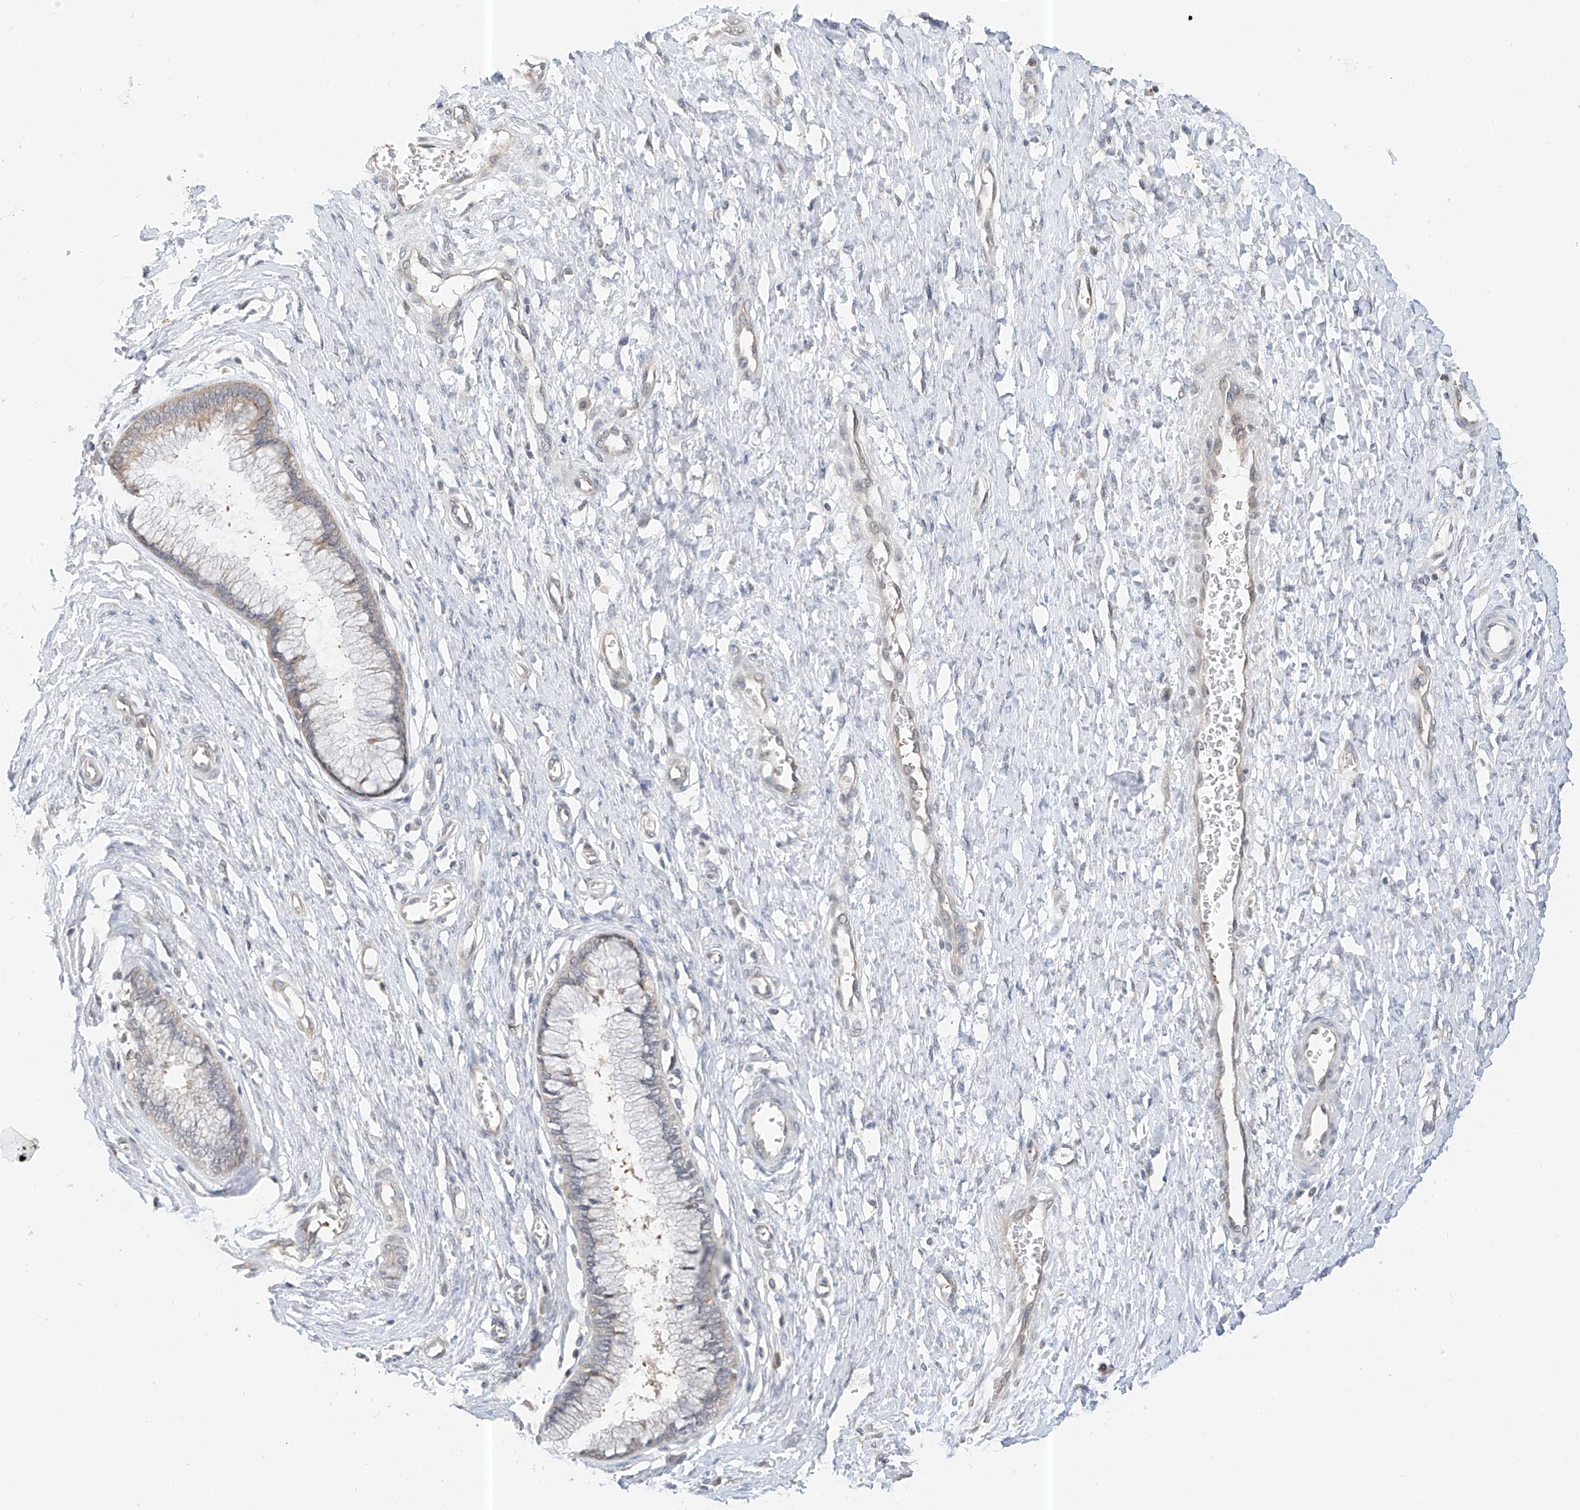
{"staining": {"intensity": "weak", "quantity": "<25%", "location": "cytoplasmic/membranous"}, "tissue": "cervix", "cell_type": "Glandular cells", "image_type": "normal", "snomed": [{"axis": "morphology", "description": "Normal tissue, NOS"}, {"axis": "topography", "description": "Cervix"}], "caption": "Immunohistochemistry micrograph of benign cervix: human cervix stained with DAB displays no significant protein positivity in glandular cells.", "gene": "PPA2", "patient": {"sex": "female", "age": 55}}